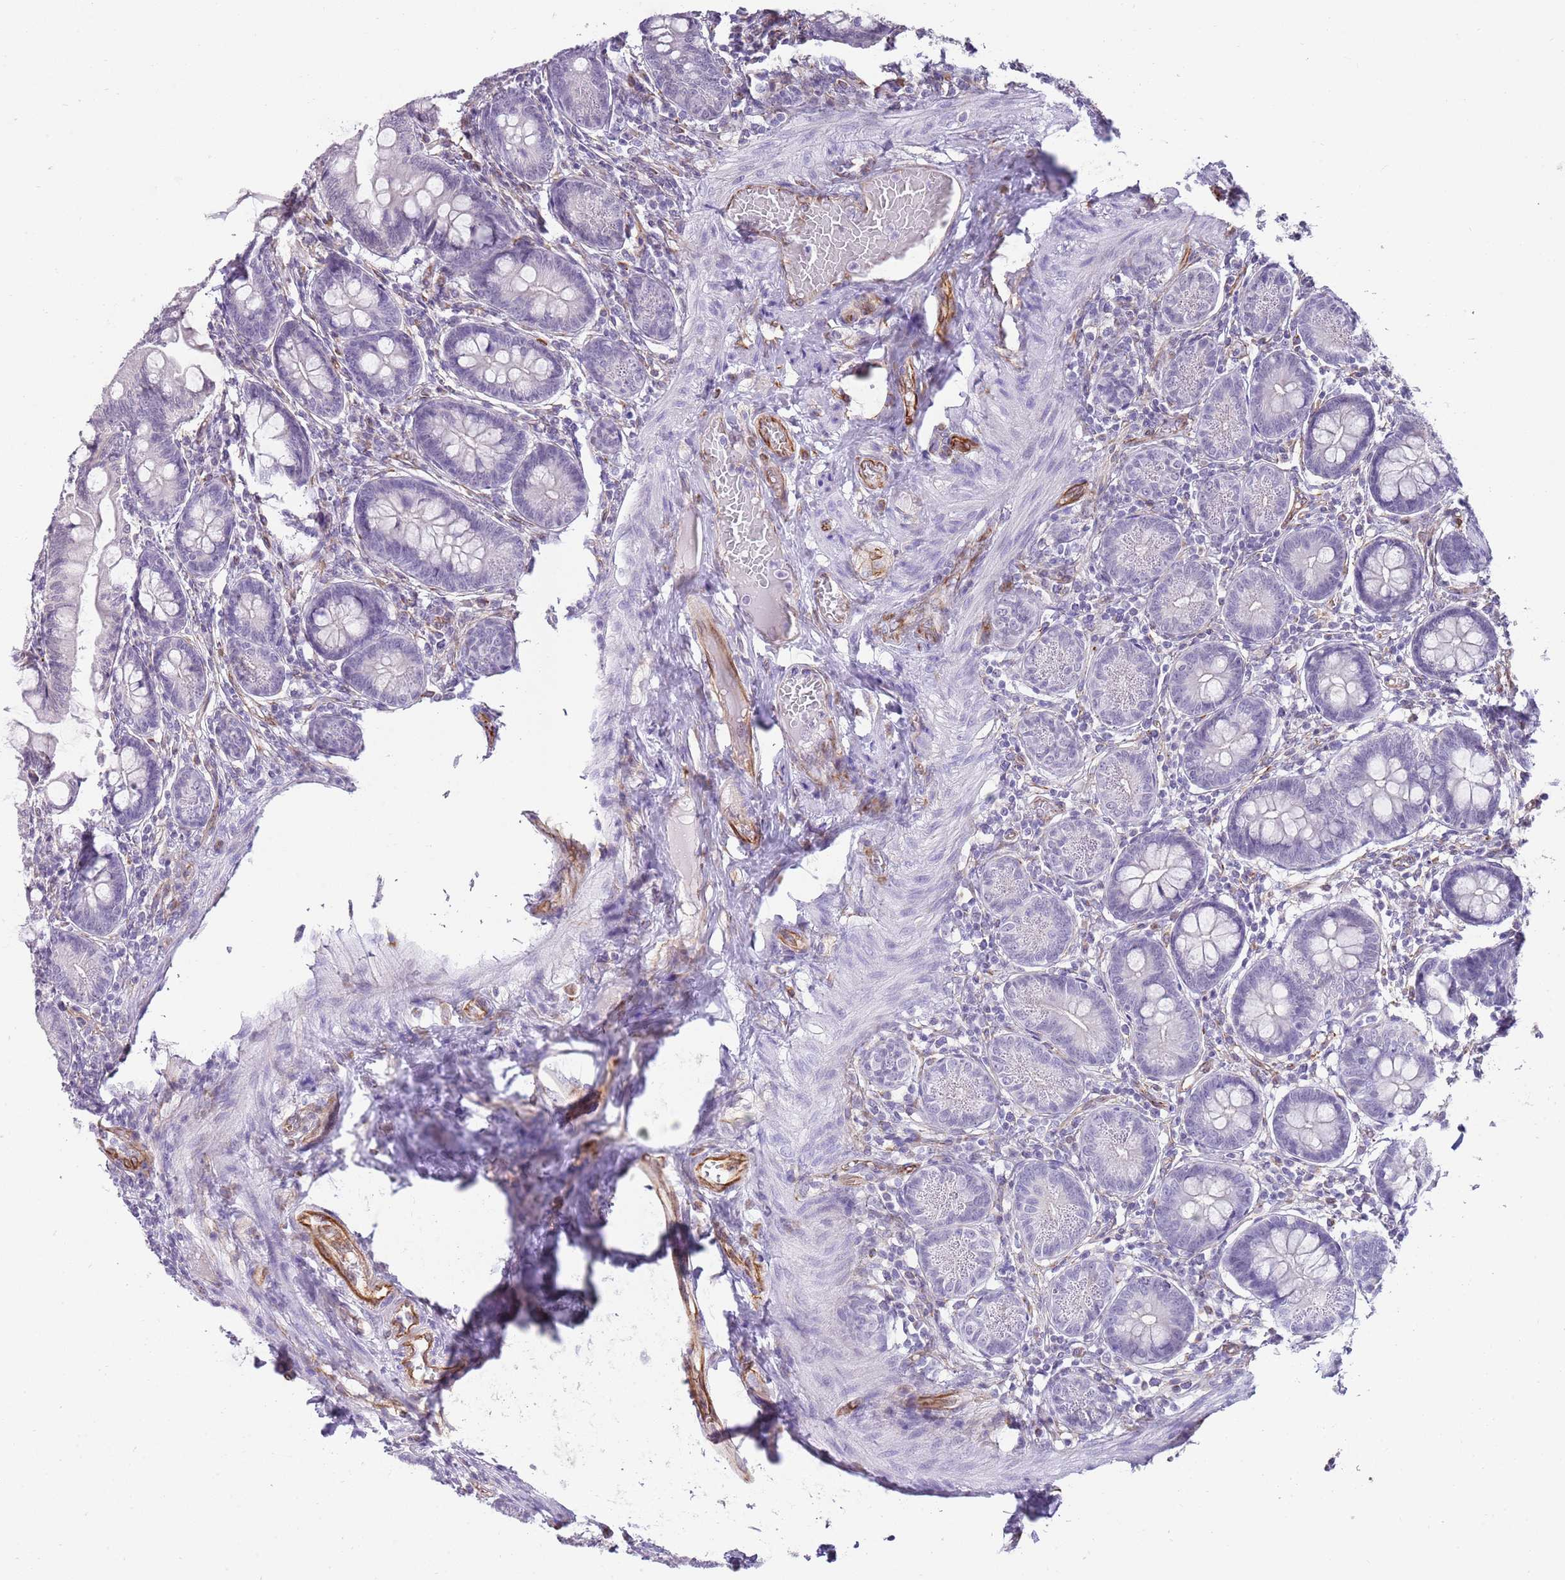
{"staining": {"intensity": "negative", "quantity": "none", "location": "none"}, "tissue": "small intestine", "cell_type": "Glandular cells", "image_type": "normal", "snomed": [{"axis": "morphology", "description": "Normal tissue, NOS"}, {"axis": "topography", "description": "Small intestine"}], "caption": "This histopathology image is of normal small intestine stained with immunohistochemistry (IHC) to label a protein in brown with the nuclei are counter-stained blue. There is no staining in glandular cells.", "gene": "ENSG00000271254", "patient": {"sex": "male", "age": 7}}